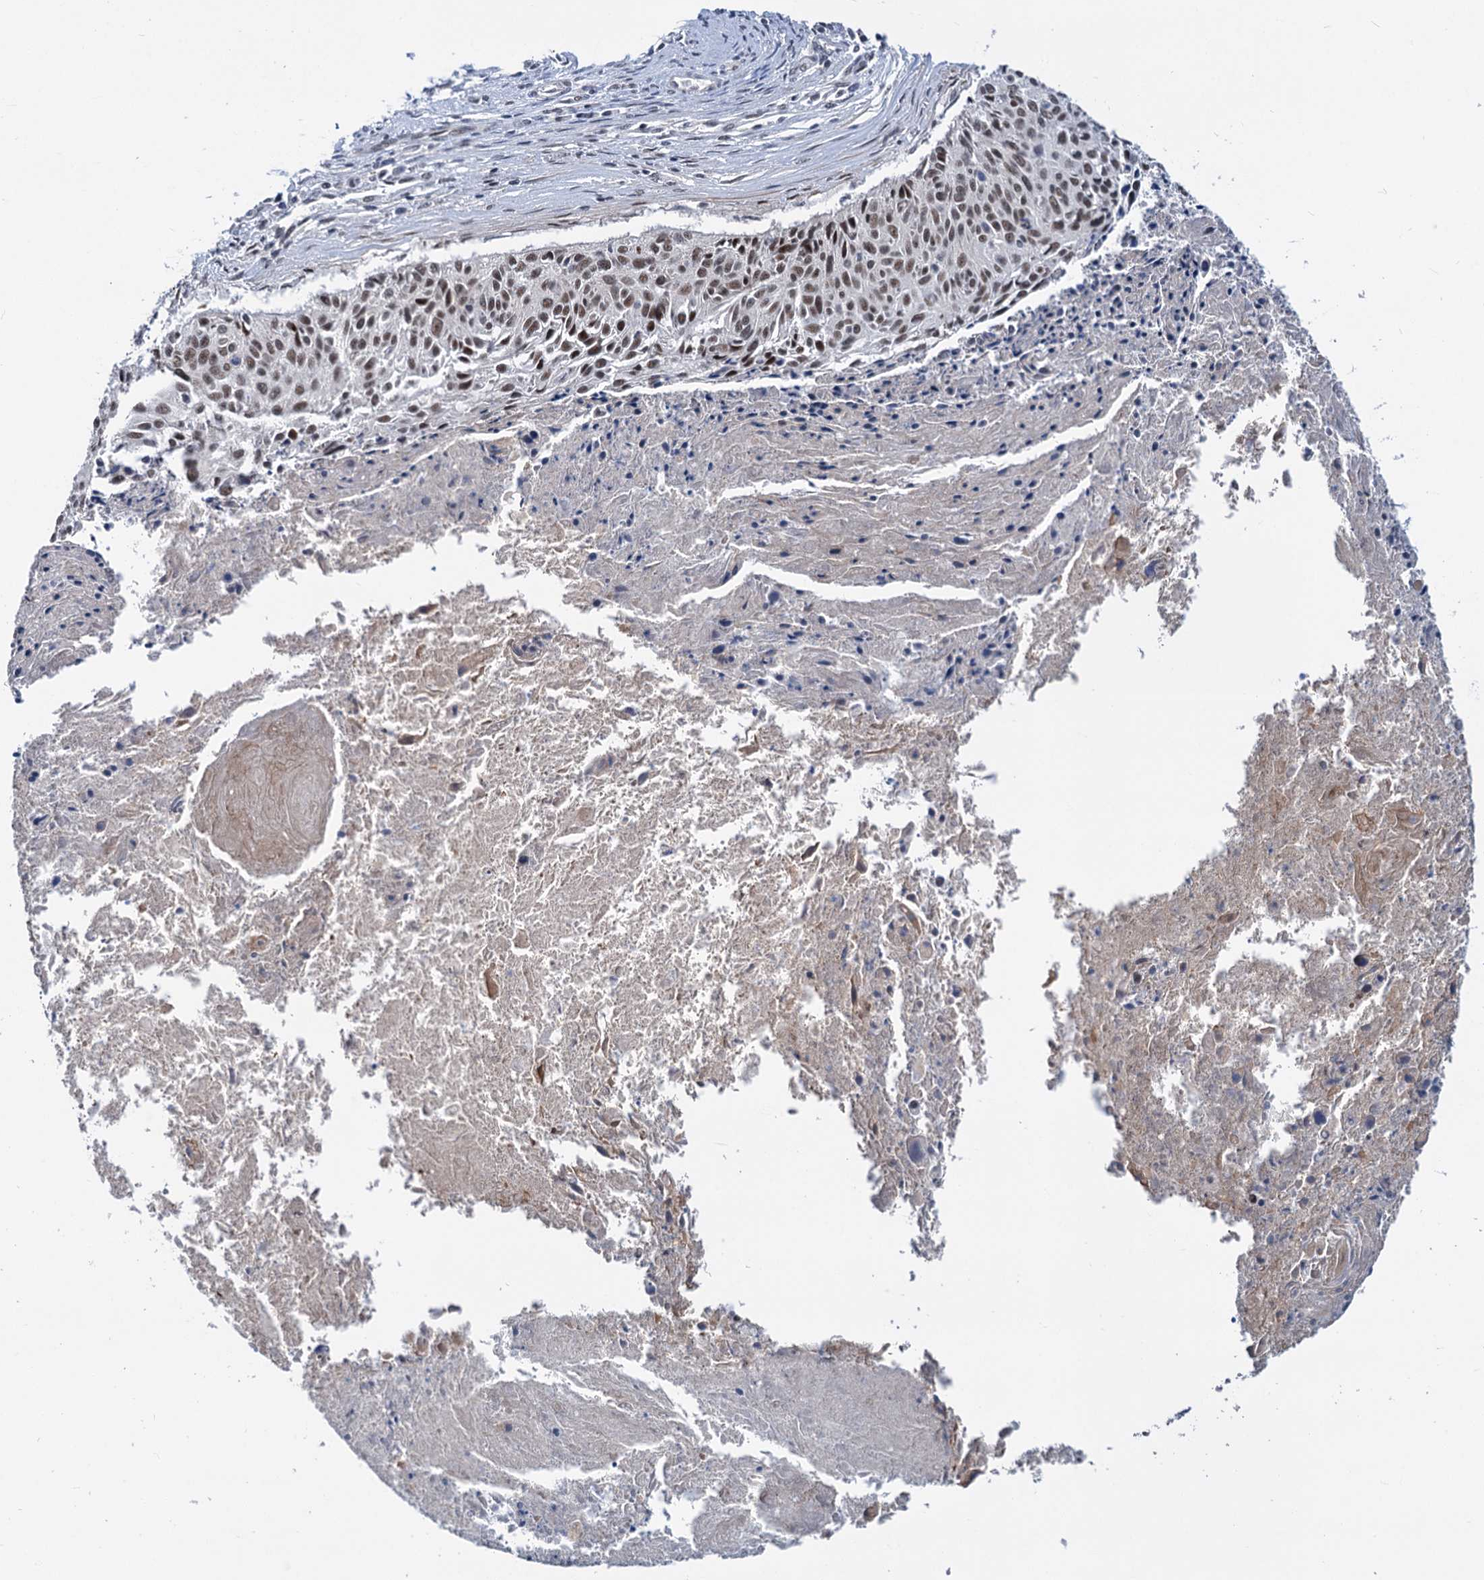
{"staining": {"intensity": "weak", "quantity": ">75%", "location": "nuclear"}, "tissue": "cervical cancer", "cell_type": "Tumor cells", "image_type": "cancer", "snomed": [{"axis": "morphology", "description": "Squamous cell carcinoma, NOS"}, {"axis": "topography", "description": "Cervix"}], "caption": "A micrograph of human squamous cell carcinoma (cervical) stained for a protein demonstrates weak nuclear brown staining in tumor cells. (IHC, brightfield microscopy, high magnification).", "gene": "PHF8", "patient": {"sex": "female", "age": 55}}